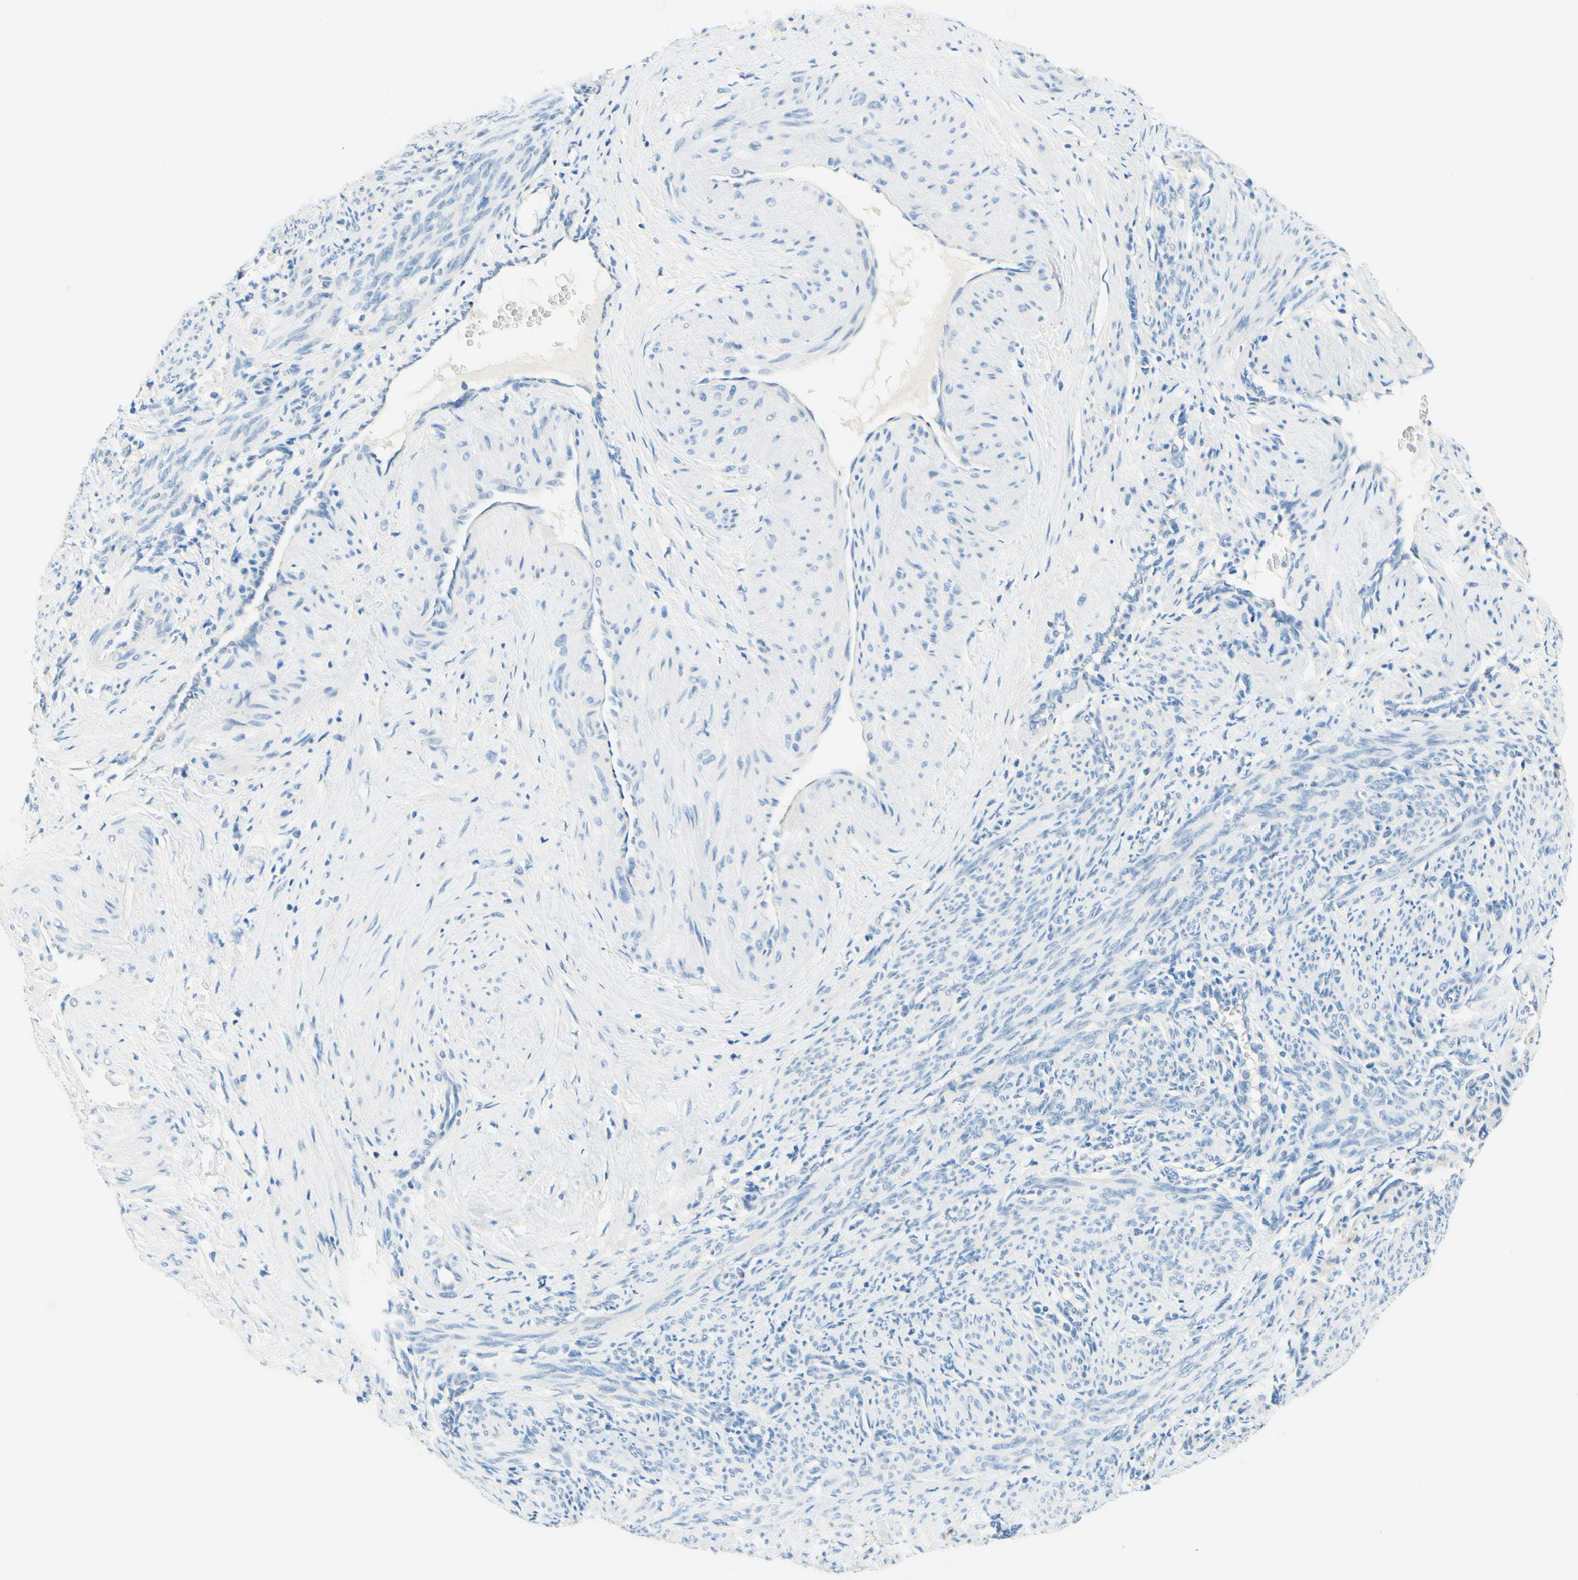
{"staining": {"intensity": "negative", "quantity": "none", "location": "none"}, "tissue": "smooth muscle", "cell_type": "Smooth muscle cells", "image_type": "normal", "snomed": [{"axis": "morphology", "description": "Normal tissue, NOS"}, {"axis": "topography", "description": "Endometrium"}], "caption": "DAB (3,3'-diaminobenzidine) immunohistochemical staining of benign human smooth muscle reveals no significant staining in smooth muscle cells.", "gene": "PASD1", "patient": {"sex": "female", "age": 33}}